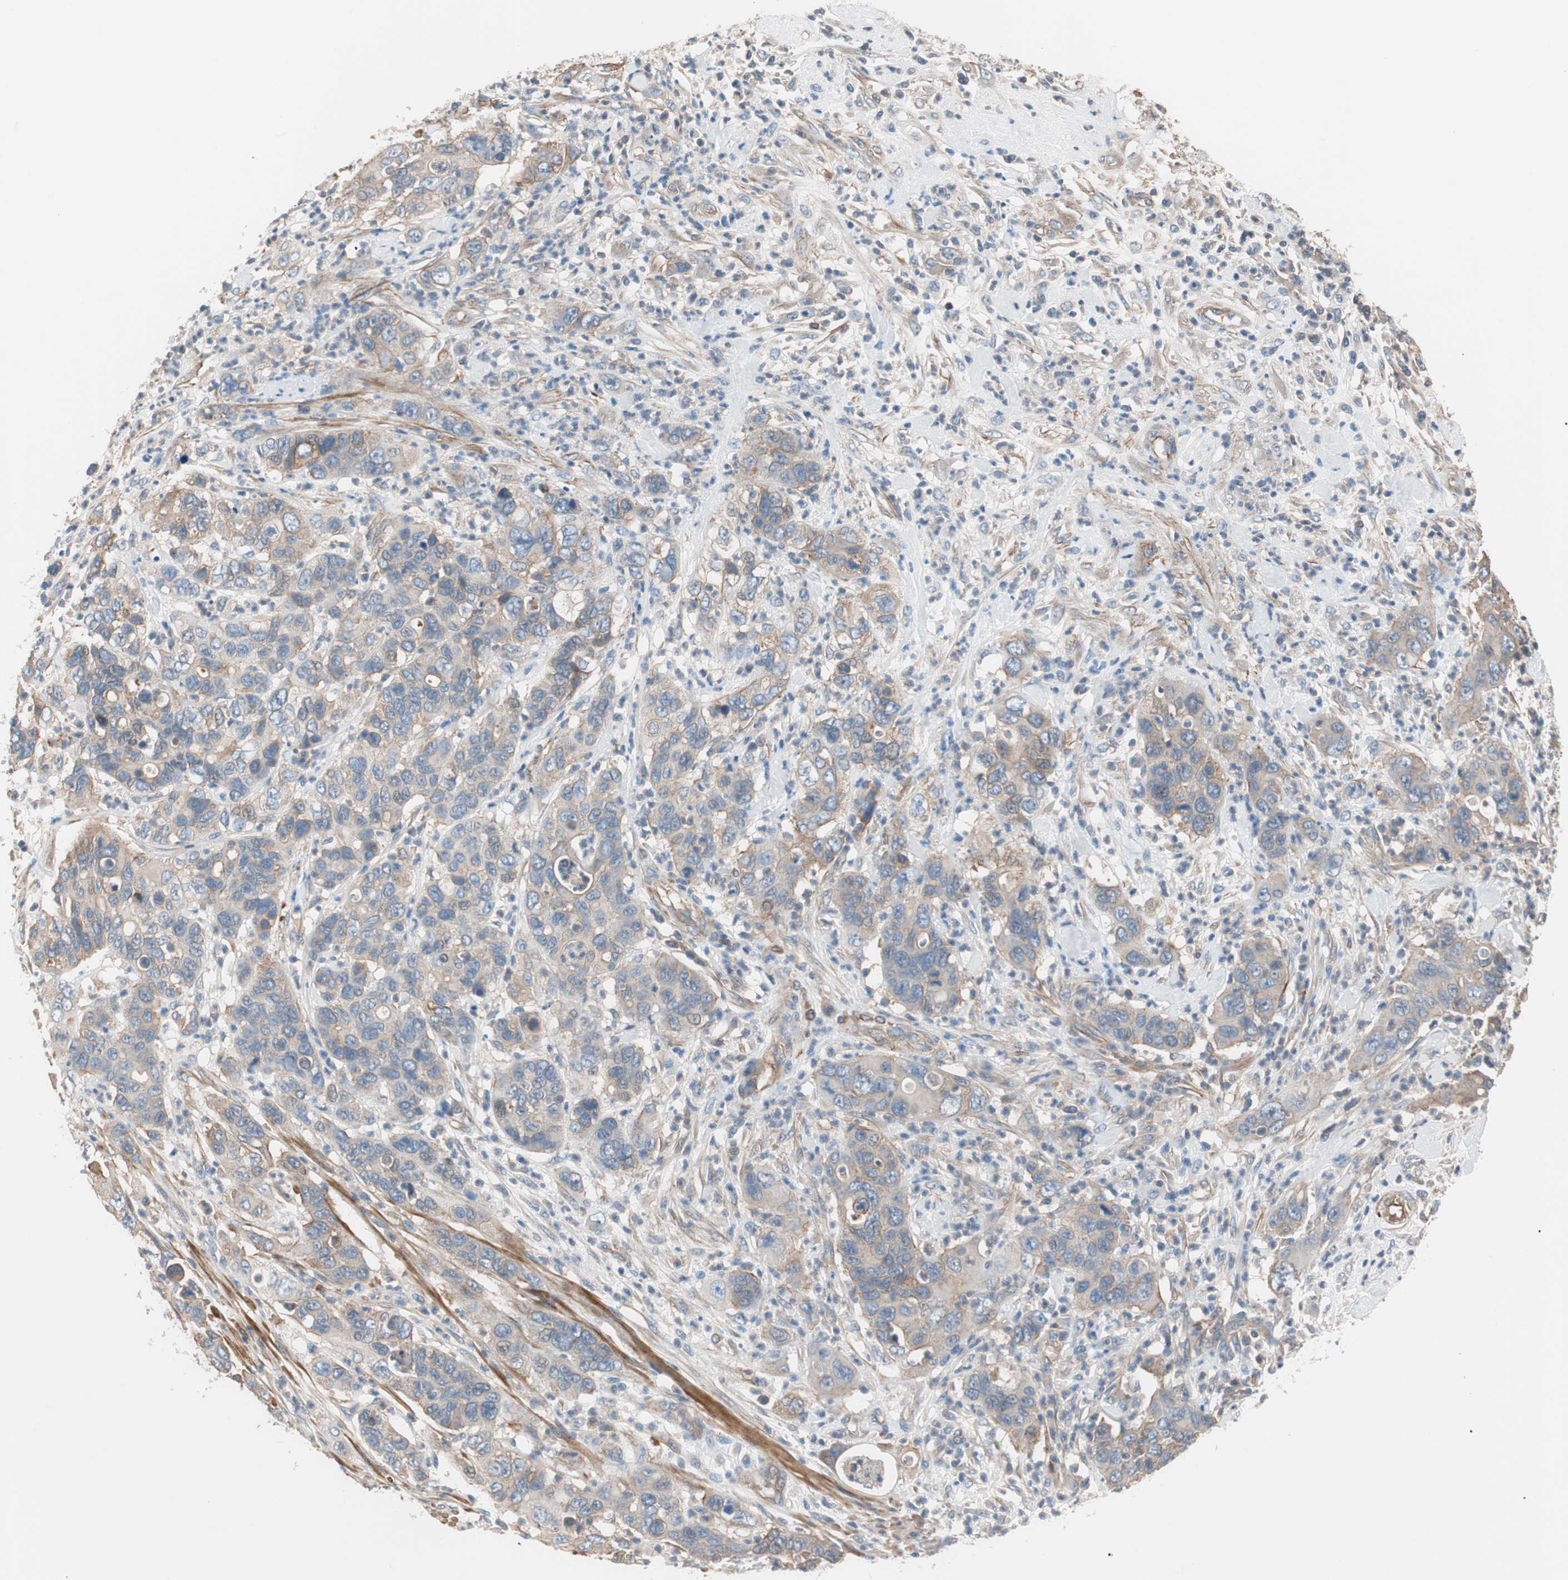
{"staining": {"intensity": "weak", "quantity": "25%-75%", "location": "cytoplasmic/membranous"}, "tissue": "pancreatic cancer", "cell_type": "Tumor cells", "image_type": "cancer", "snomed": [{"axis": "morphology", "description": "Adenocarcinoma, NOS"}, {"axis": "topography", "description": "Pancreas"}], "caption": "Adenocarcinoma (pancreatic) tissue reveals weak cytoplasmic/membranous staining in about 25%-75% of tumor cells, visualized by immunohistochemistry.", "gene": "GPR160", "patient": {"sex": "female", "age": 71}}